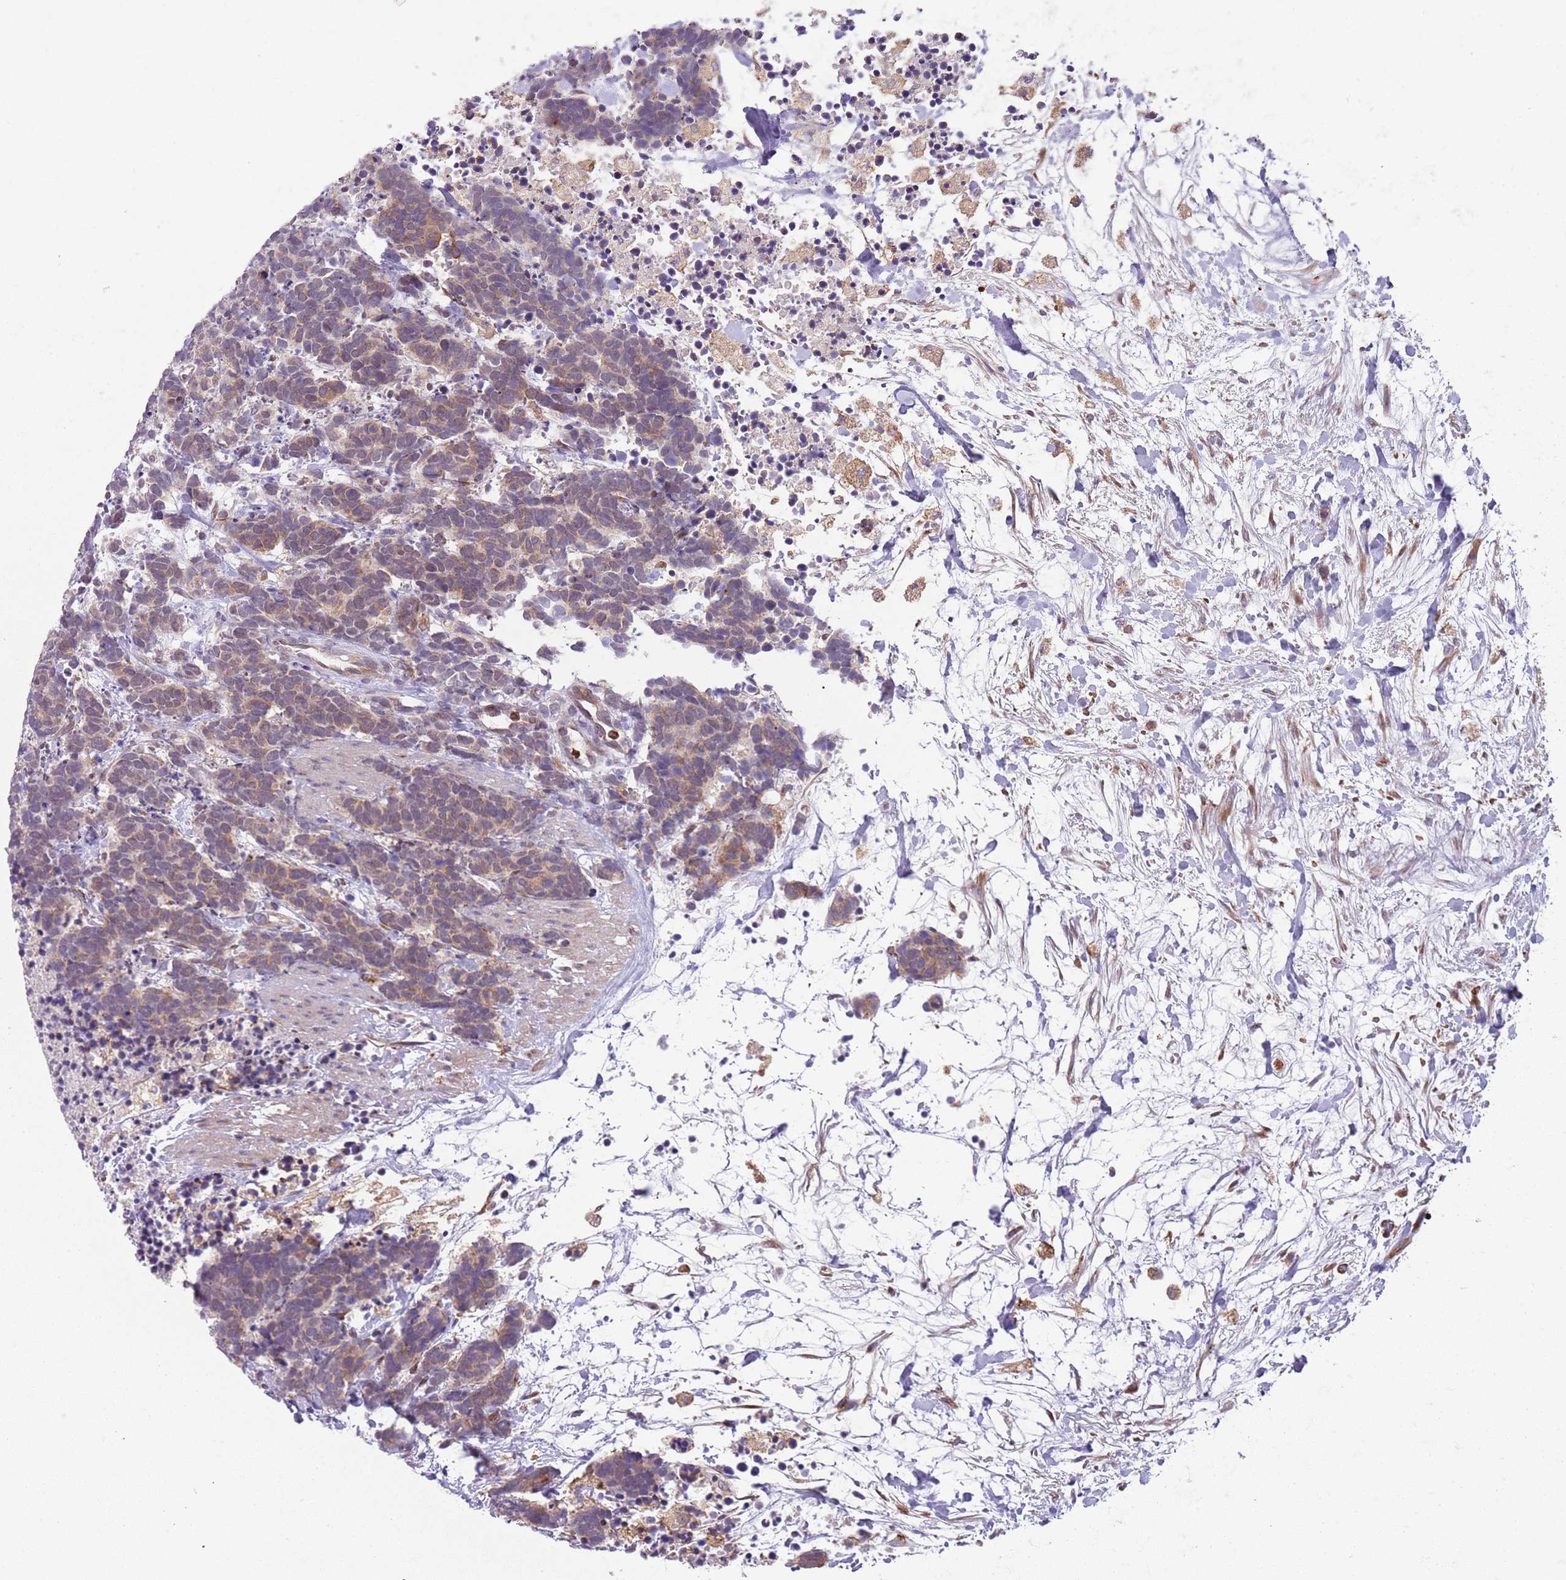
{"staining": {"intensity": "weak", "quantity": ">75%", "location": "cytoplasmic/membranous"}, "tissue": "carcinoid", "cell_type": "Tumor cells", "image_type": "cancer", "snomed": [{"axis": "morphology", "description": "Carcinoma, NOS"}, {"axis": "morphology", "description": "Carcinoid, malignant, NOS"}, {"axis": "topography", "description": "Prostate"}], "caption": "IHC of carcinoid reveals low levels of weak cytoplasmic/membranous expression in approximately >75% of tumor cells.", "gene": "VWCE", "patient": {"sex": "male", "age": 57}}